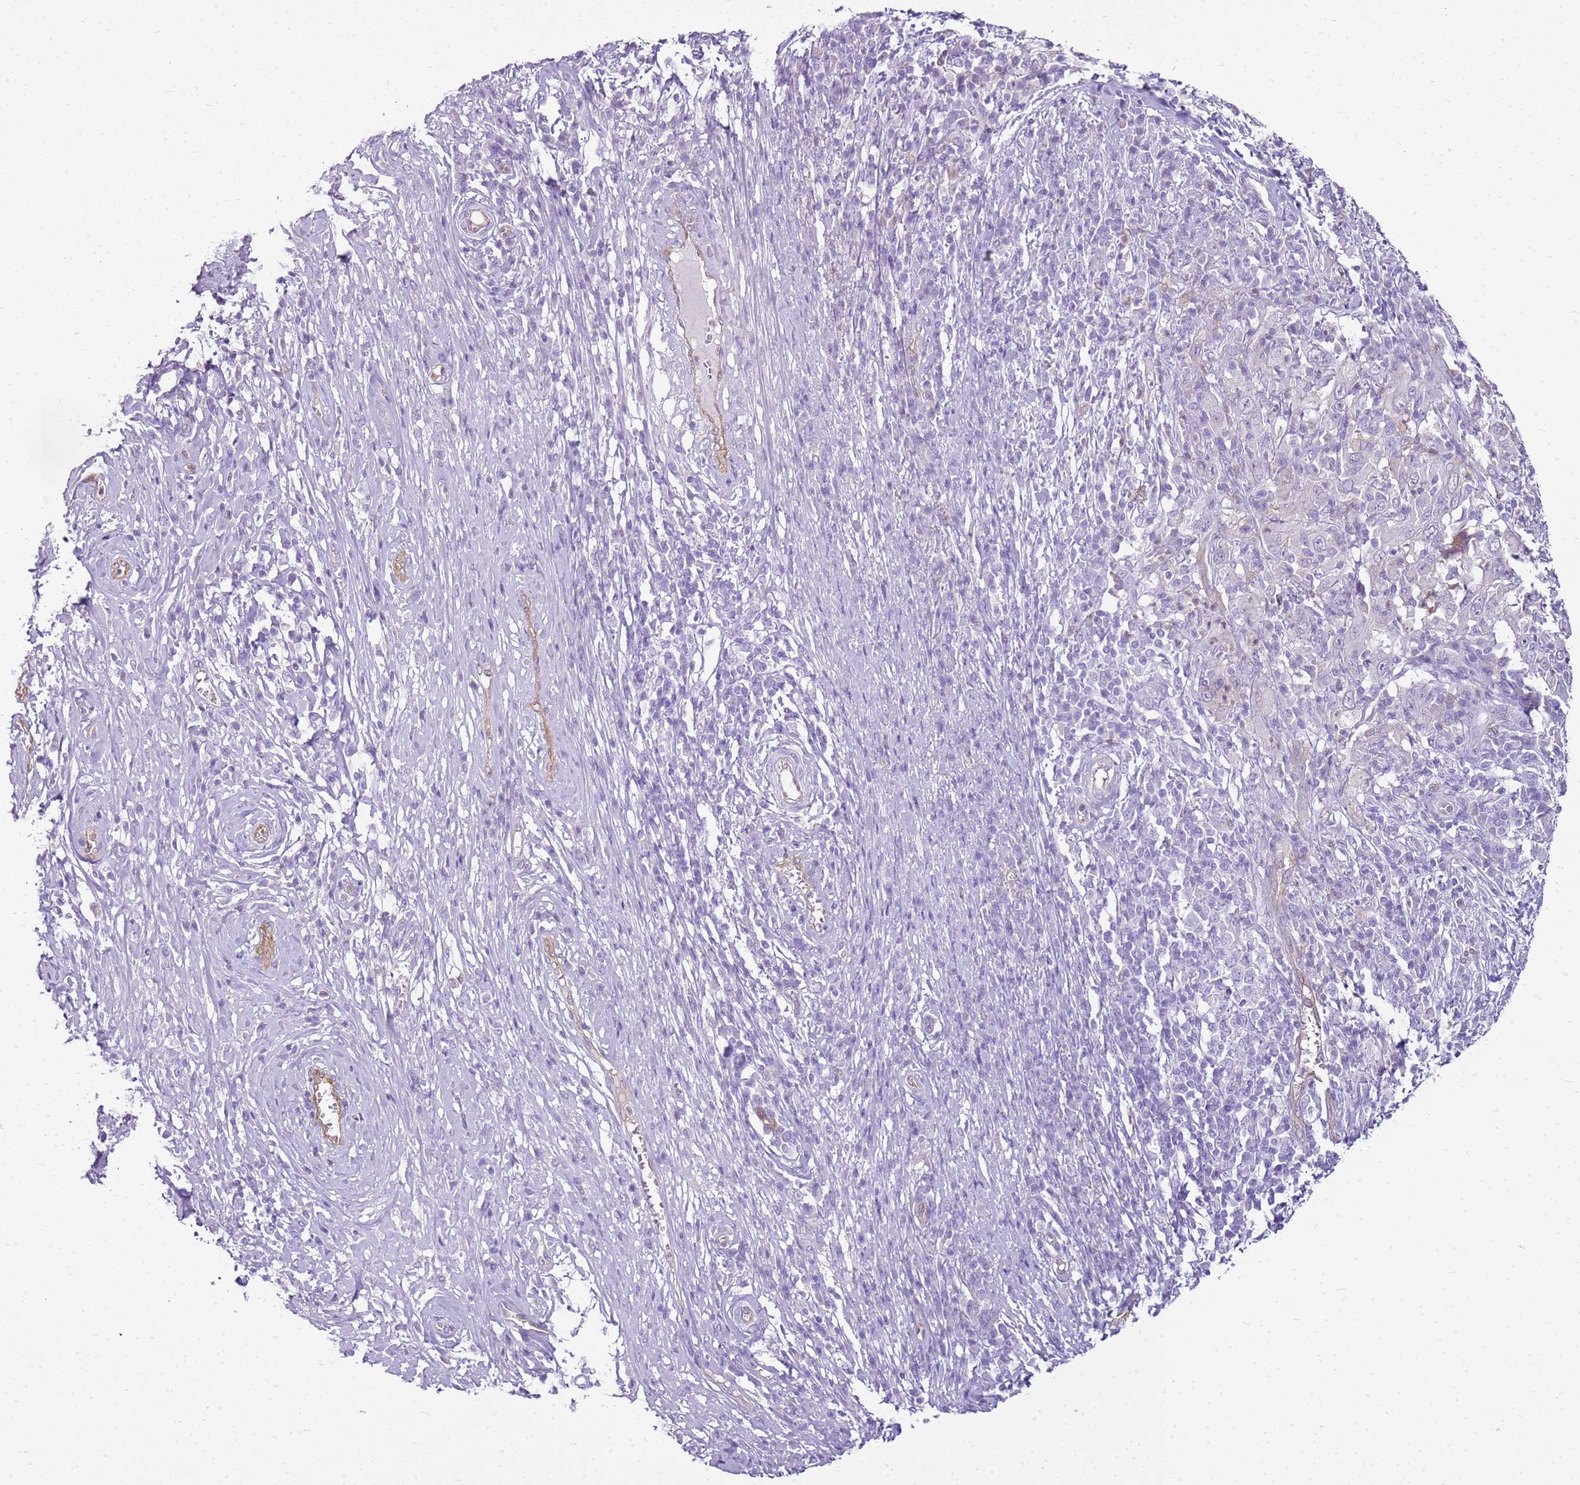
{"staining": {"intensity": "negative", "quantity": "none", "location": "none"}, "tissue": "cervical cancer", "cell_type": "Tumor cells", "image_type": "cancer", "snomed": [{"axis": "morphology", "description": "Squamous cell carcinoma, NOS"}, {"axis": "topography", "description": "Cervix"}], "caption": "Immunohistochemistry image of cervical cancer stained for a protein (brown), which demonstrates no staining in tumor cells.", "gene": "SULT1E1", "patient": {"sex": "female", "age": 46}}